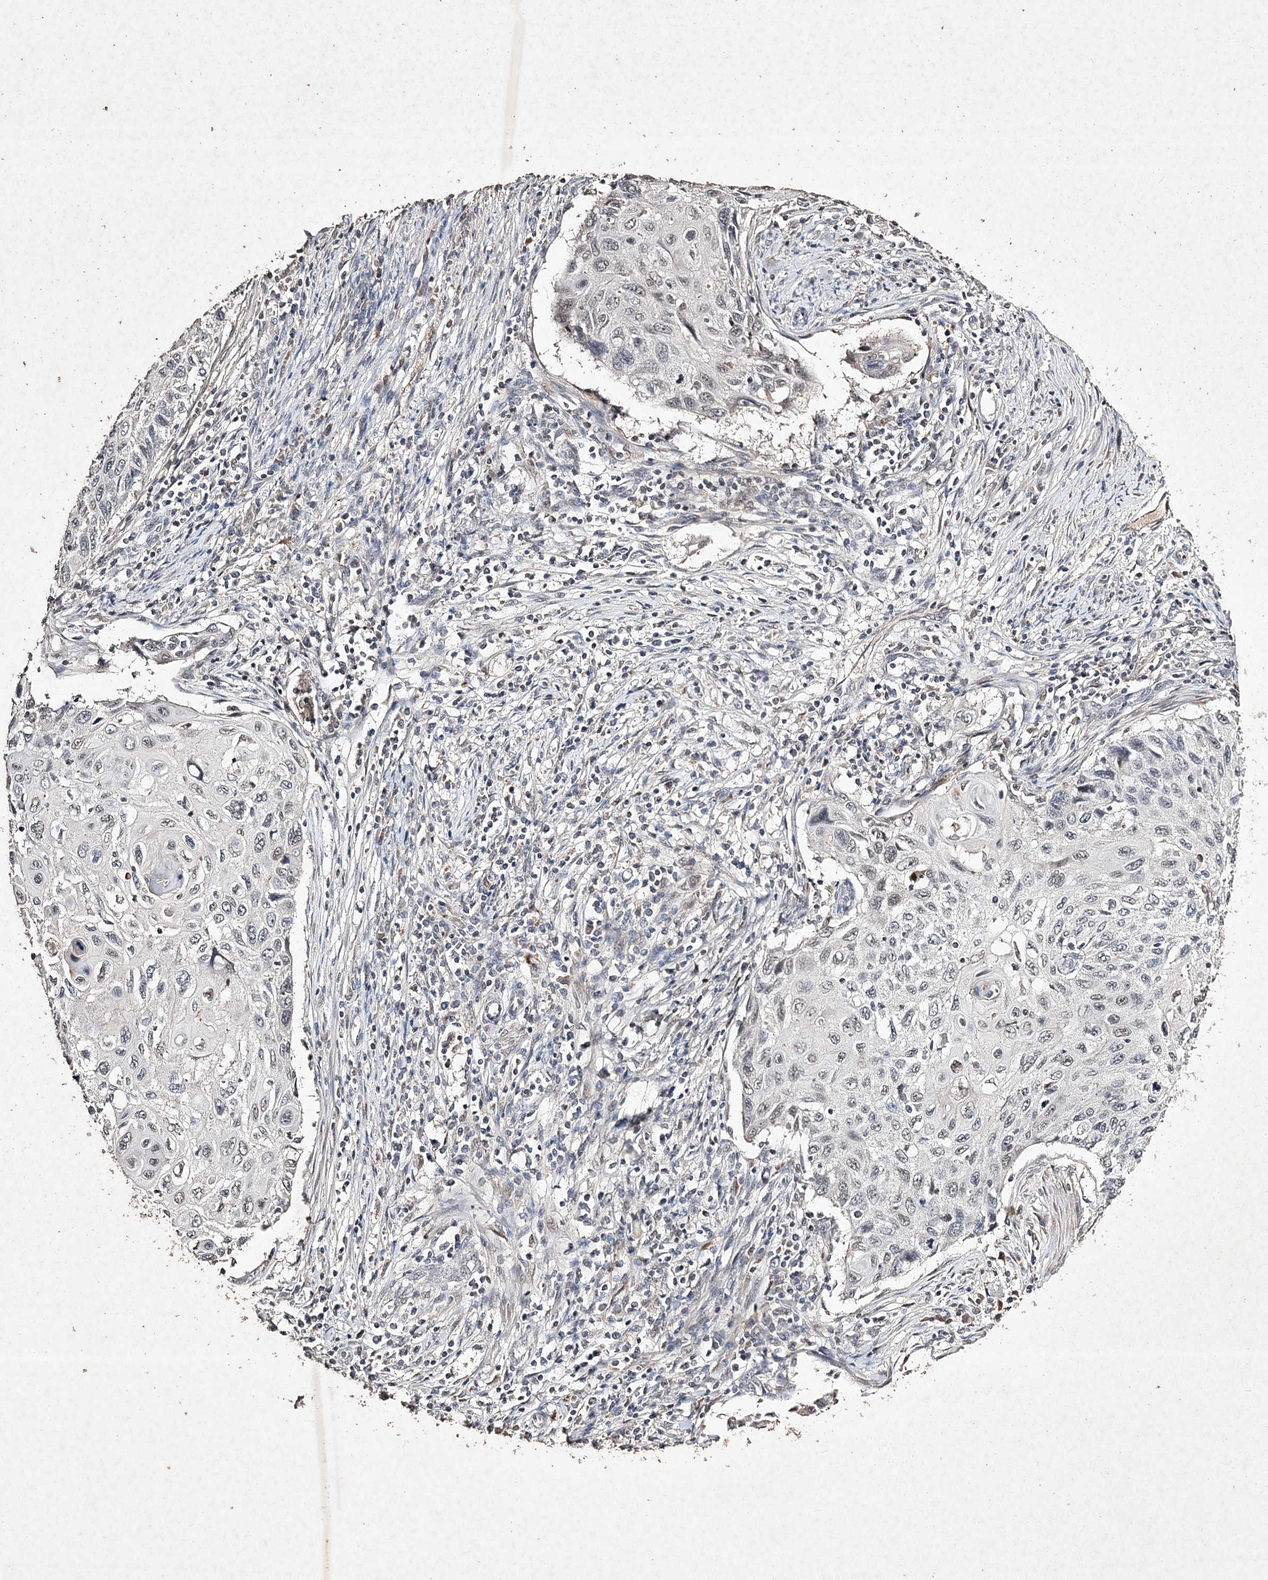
{"staining": {"intensity": "negative", "quantity": "none", "location": "none"}, "tissue": "cervical cancer", "cell_type": "Tumor cells", "image_type": "cancer", "snomed": [{"axis": "morphology", "description": "Squamous cell carcinoma, NOS"}, {"axis": "topography", "description": "Cervix"}], "caption": "Cervical squamous cell carcinoma was stained to show a protein in brown. There is no significant expression in tumor cells.", "gene": "C3orf38", "patient": {"sex": "female", "age": 70}}